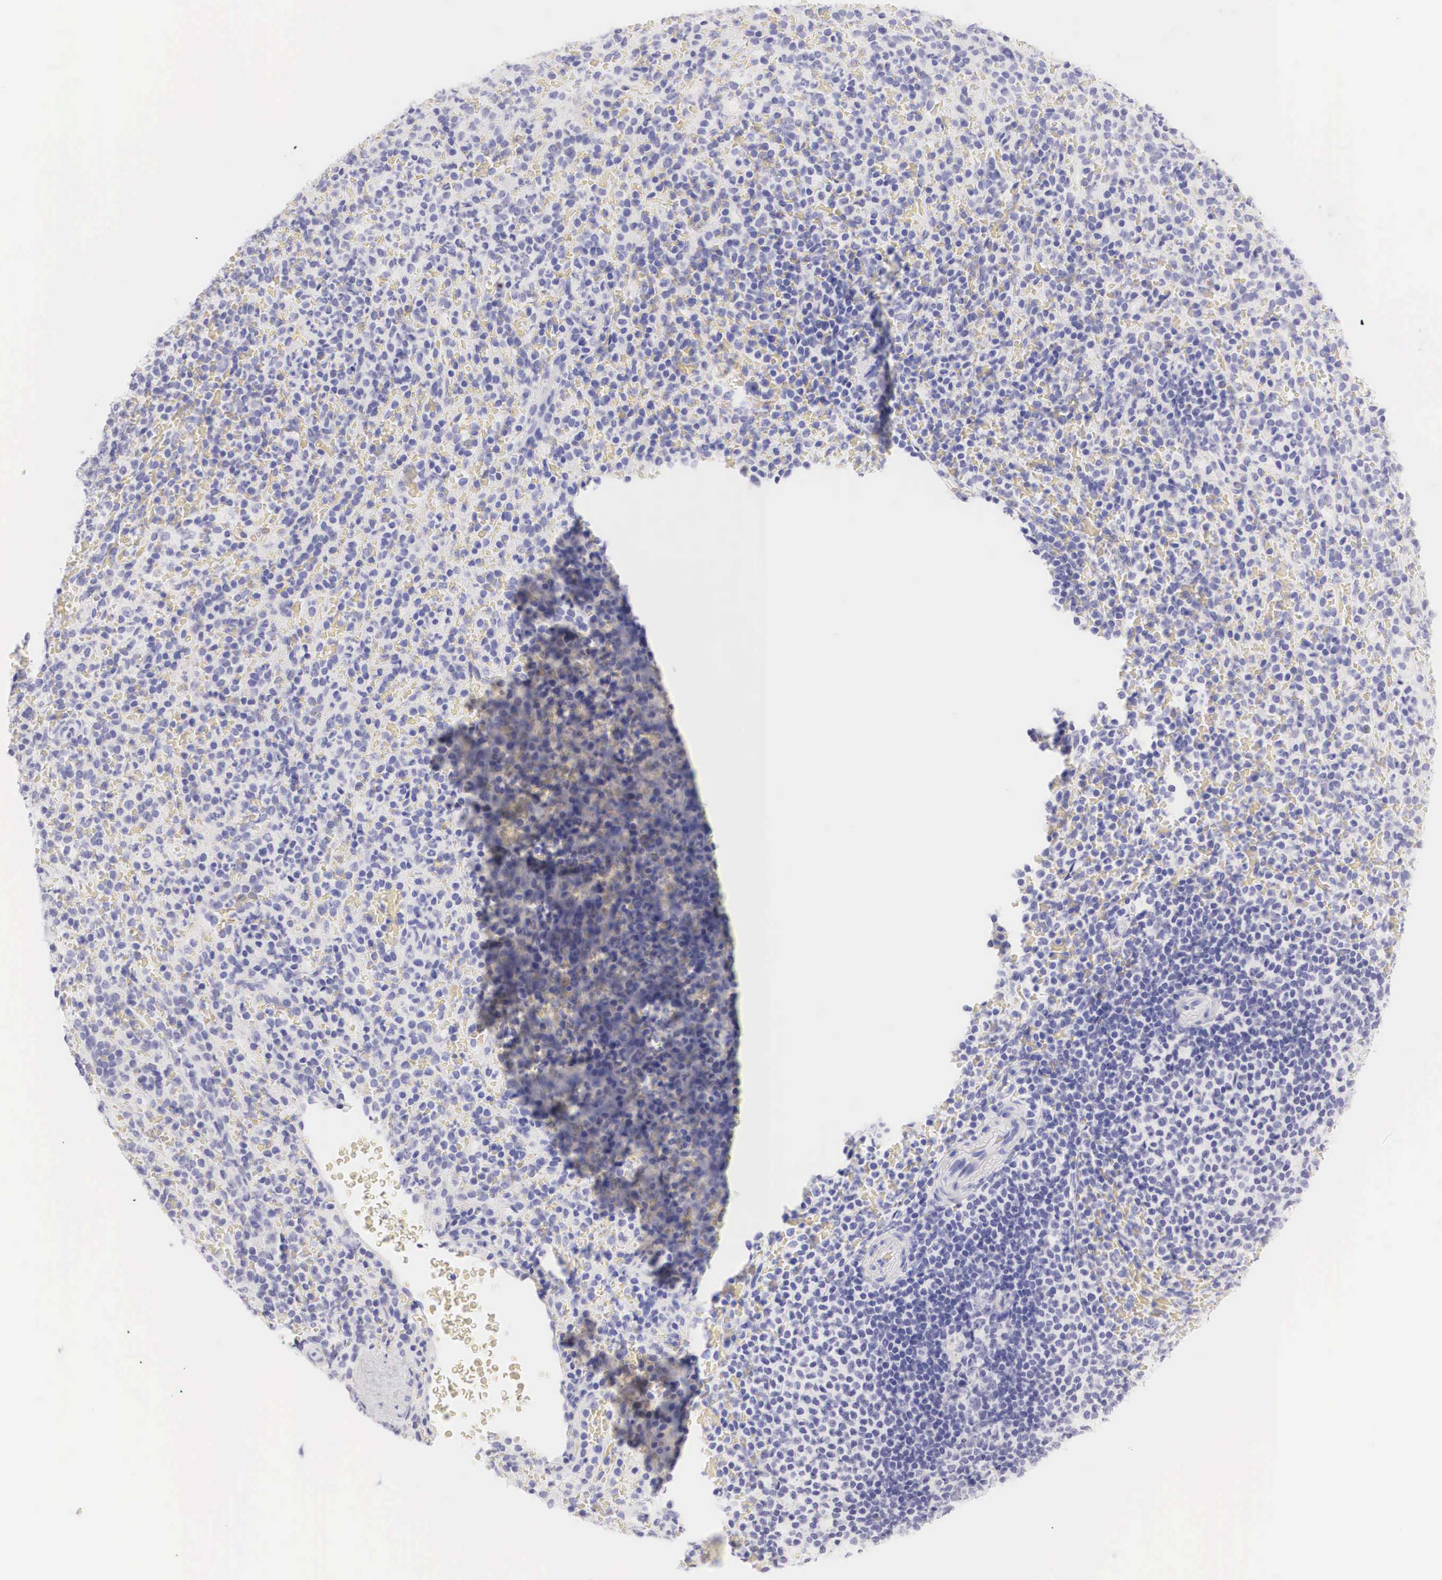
{"staining": {"intensity": "negative", "quantity": "none", "location": "none"}, "tissue": "spleen", "cell_type": "Cells in red pulp", "image_type": "normal", "snomed": [{"axis": "morphology", "description": "Normal tissue, NOS"}, {"axis": "topography", "description": "Spleen"}], "caption": "There is no significant staining in cells in red pulp of spleen. (Brightfield microscopy of DAB immunohistochemistry at high magnification).", "gene": "TYR", "patient": {"sex": "female", "age": 21}}